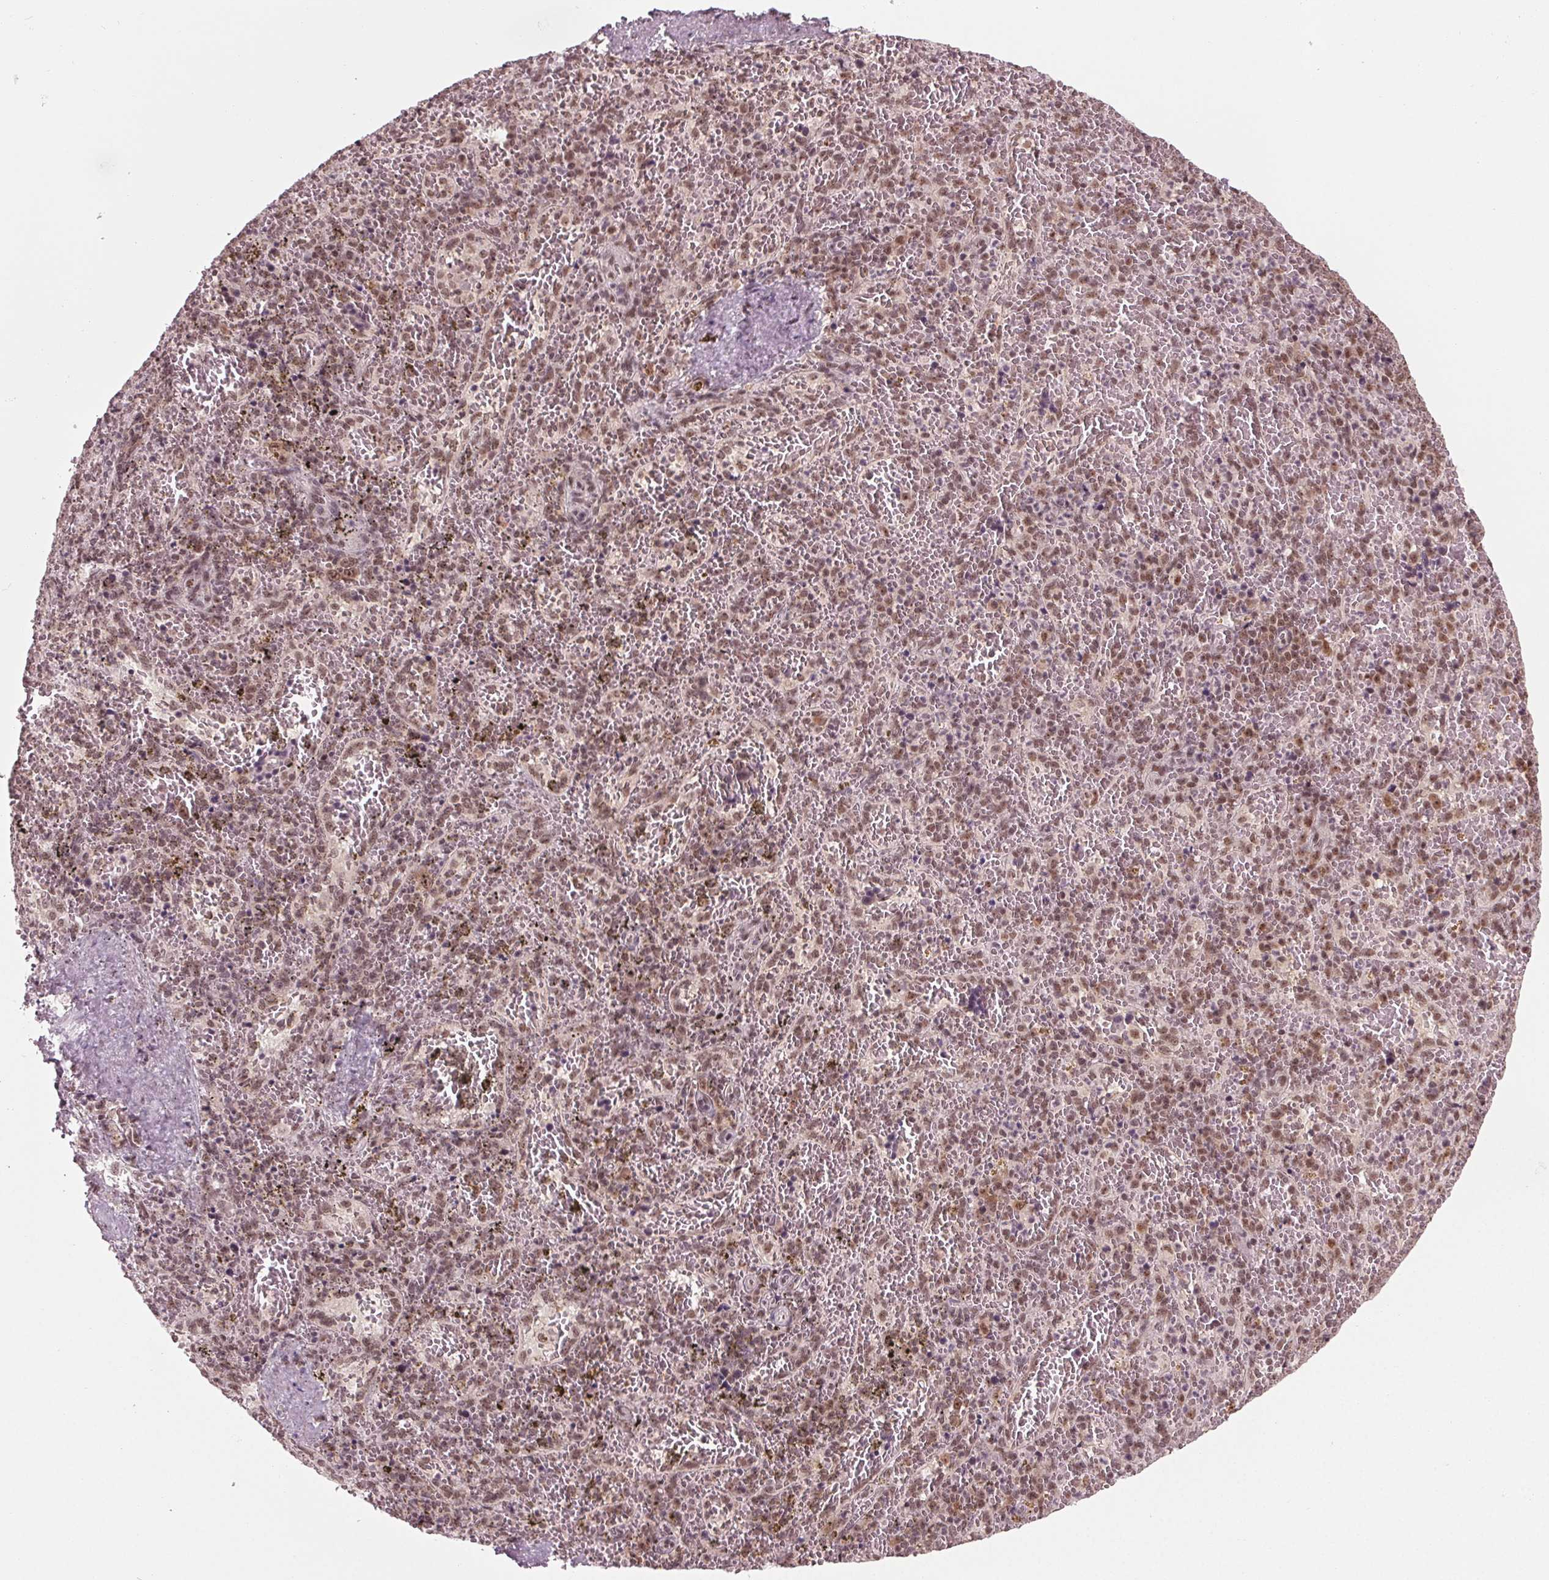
{"staining": {"intensity": "moderate", "quantity": "25%-75%", "location": "nuclear"}, "tissue": "spleen", "cell_type": "Cells in red pulp", "image_type": "normal", "snomed": [{"axis": "morphology", "description": "Normal tissue, NOS"}, {"axis": "topography", "description": "Spleen"}], "caption": "IHC (DAB) staining of benign spleen shows moderate nuclear protein positivity in approximately 25%-75% of cells in red pulp. The protein is shown in brown color, while the nuclei are stained blue.", "gene": "DDX41", "patient": {"sex": "female", "age": 50}}